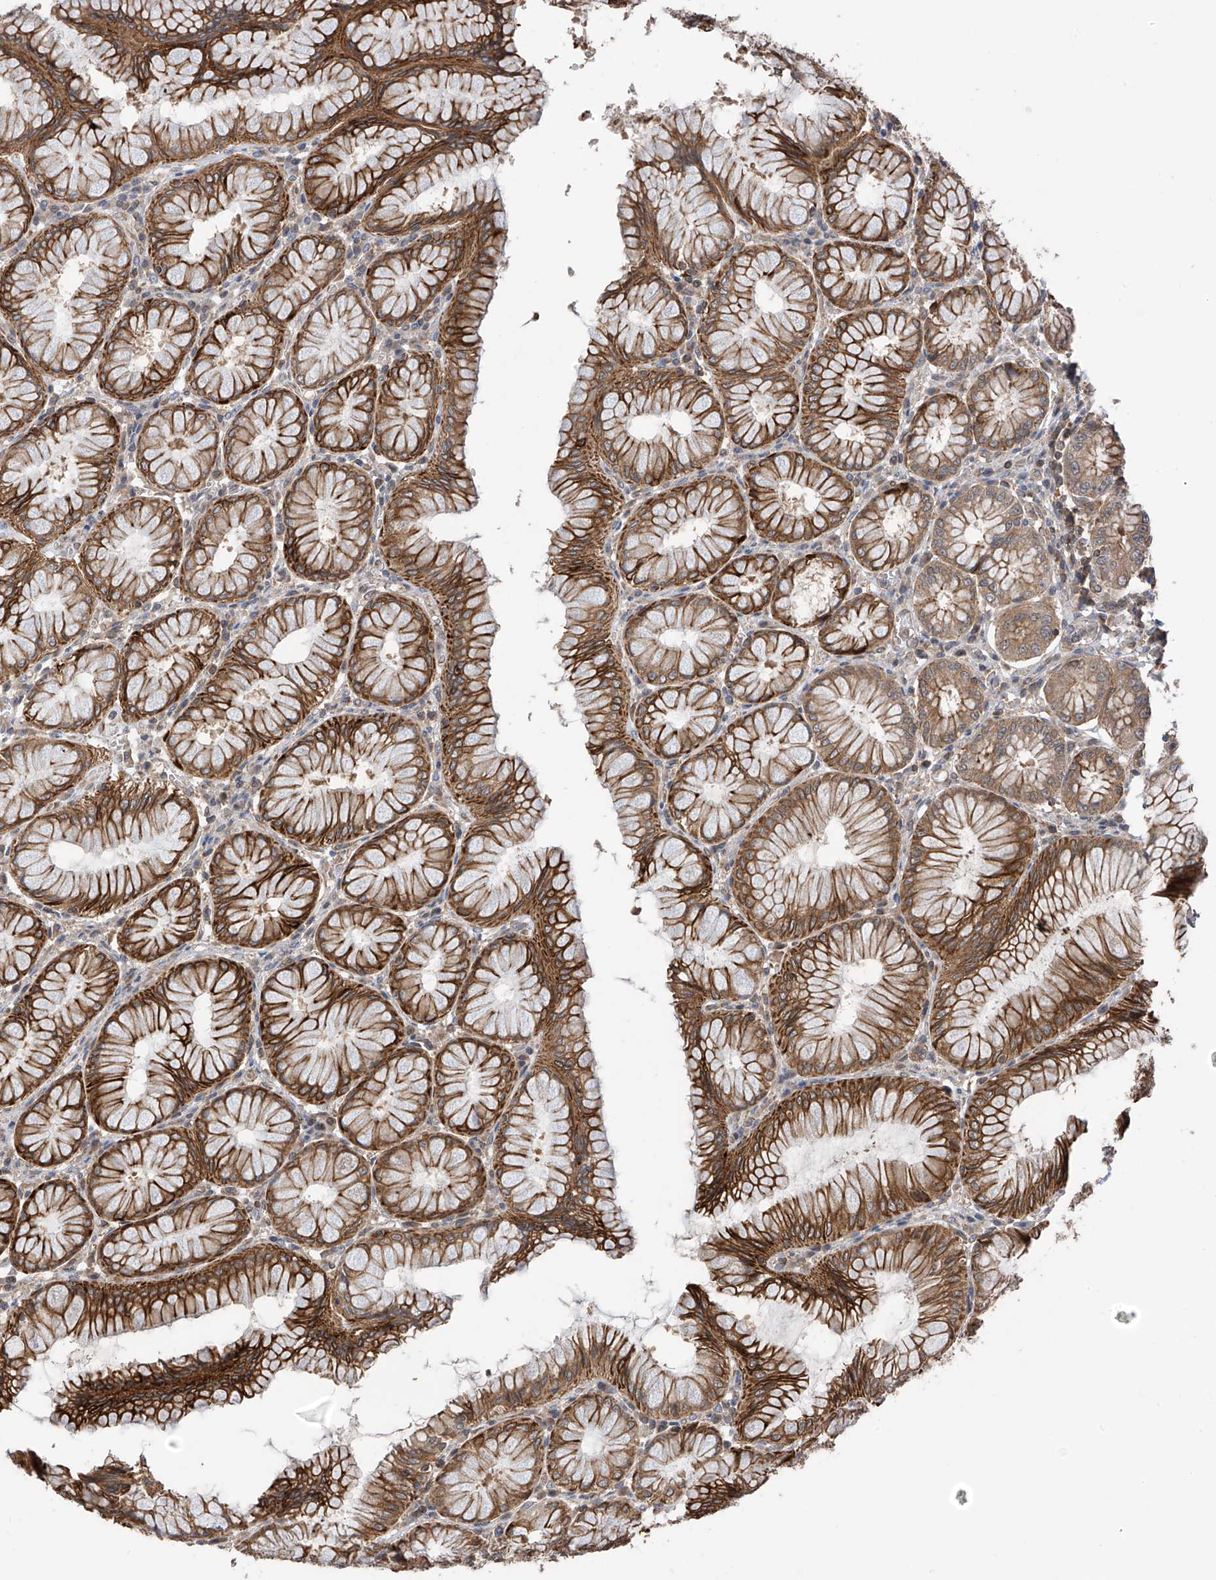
{"staining": {"intensity": "strong", "quantity": ">75%", "location": "cytoplasmic/membranous"}, "tissue": "stomach", "cell_type": "Glandular cells", "image_type": "normal", "snomed": [{"axis": "morphology", "description": "Normal tissue, NOS"}, {"axis": "topography", "description": "Stomach, lower"}], "caption": "Immunohistochemical staining of unremarkable stomach exhibits high levels of strong cytoplasmic/membranous expression in approximately >75% of glandular cells. (DAB IHC with brightfield microscopy, high magnification).", "gene": "RPAIN", "patient": {"sex": "female", "age": 56}}